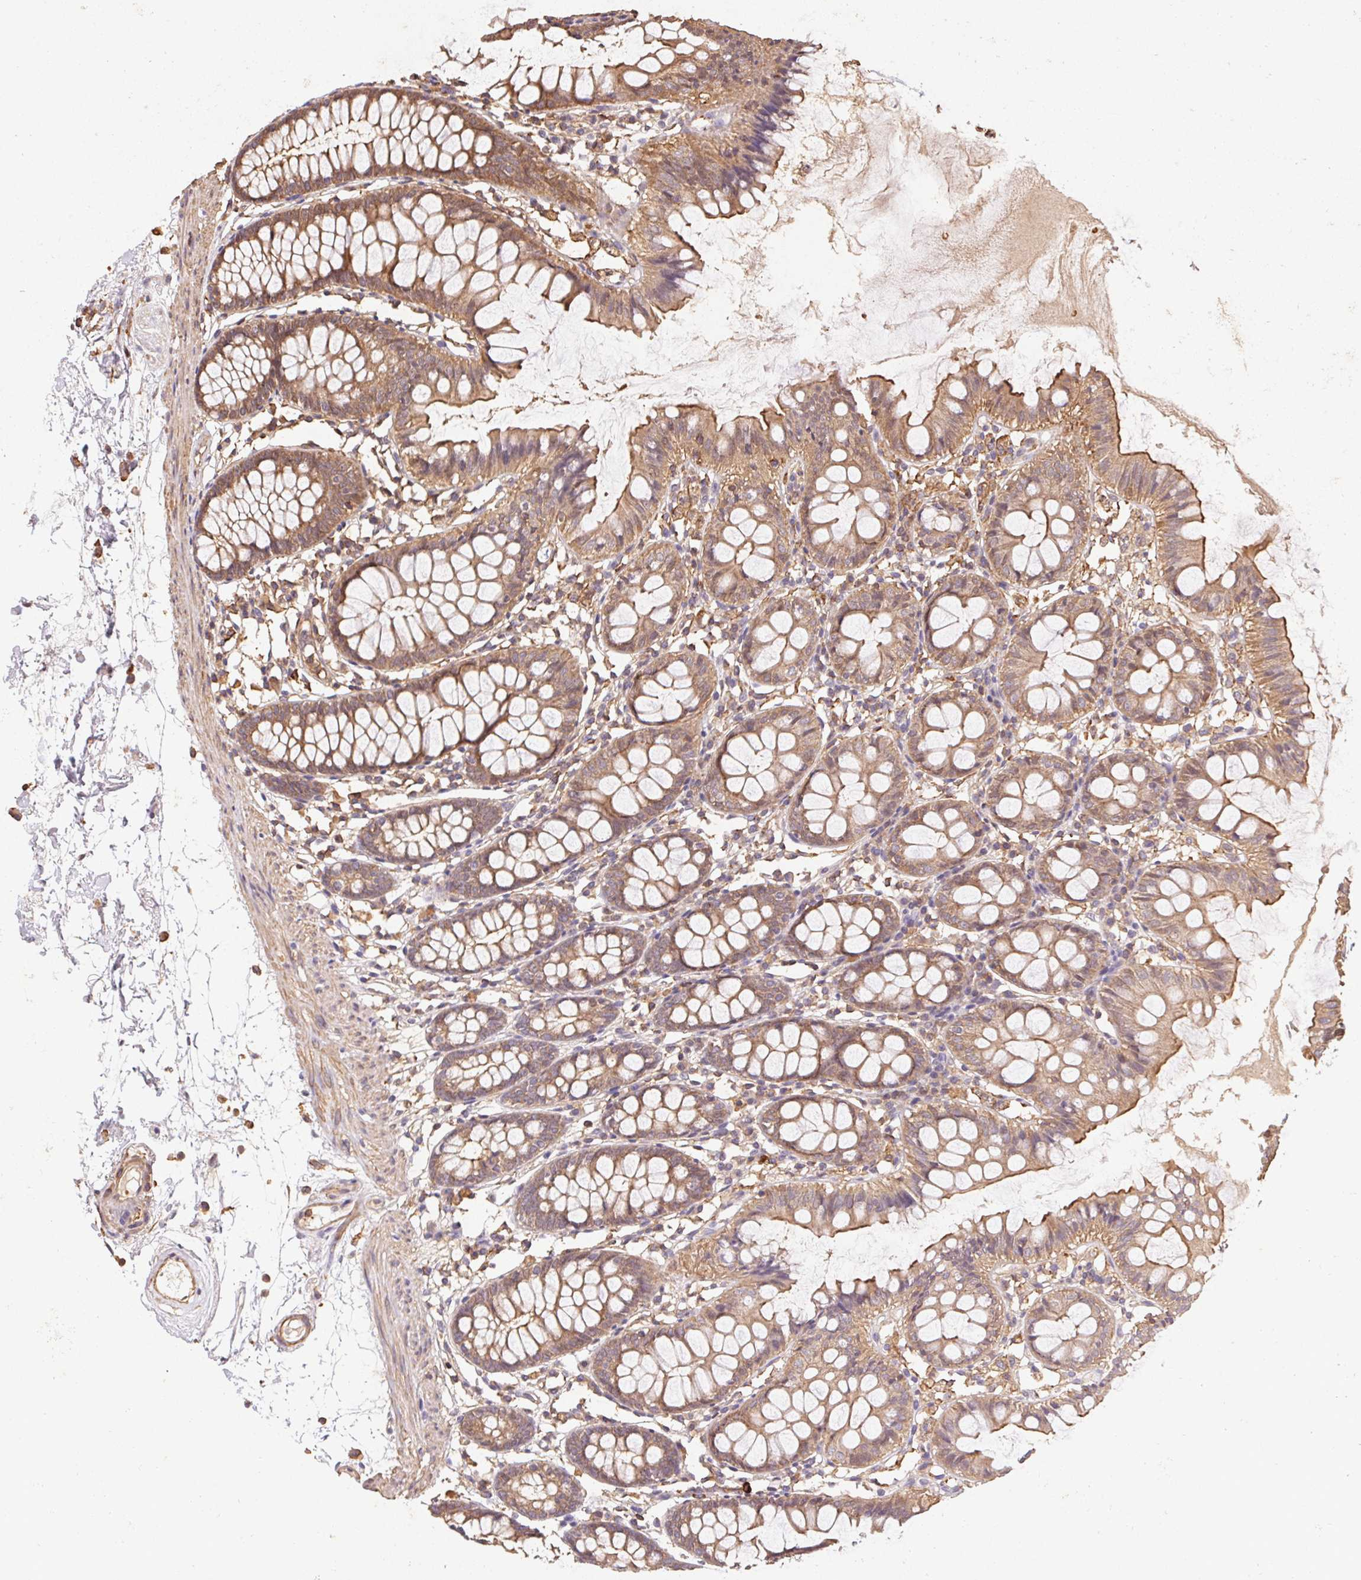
{"staining": {"intensity": "moderate", "quantity": ">75%", "location": "cytoplasmic/membranous"}, "tissue": "colon", "cell_type": "Endothelial cells", "image_type": "normal", "snomed": [{"axis": "morphology", "description": "Normal tissue, NOS"}, {"axis": "topography", "description": "Colon"}], "caption": "Immunohistochemistry (IHC) micrograph of normal colon: colon stained using immunohistochemistry demonstrates medium levels of moderate protein expression localized specifically in the cytoplasmic/membranous of endothelial cells, appearing as a cytoplasmic/membranous brown color.", "gene": "ATG10", "patient": {"sex": "female", "age": 84}}